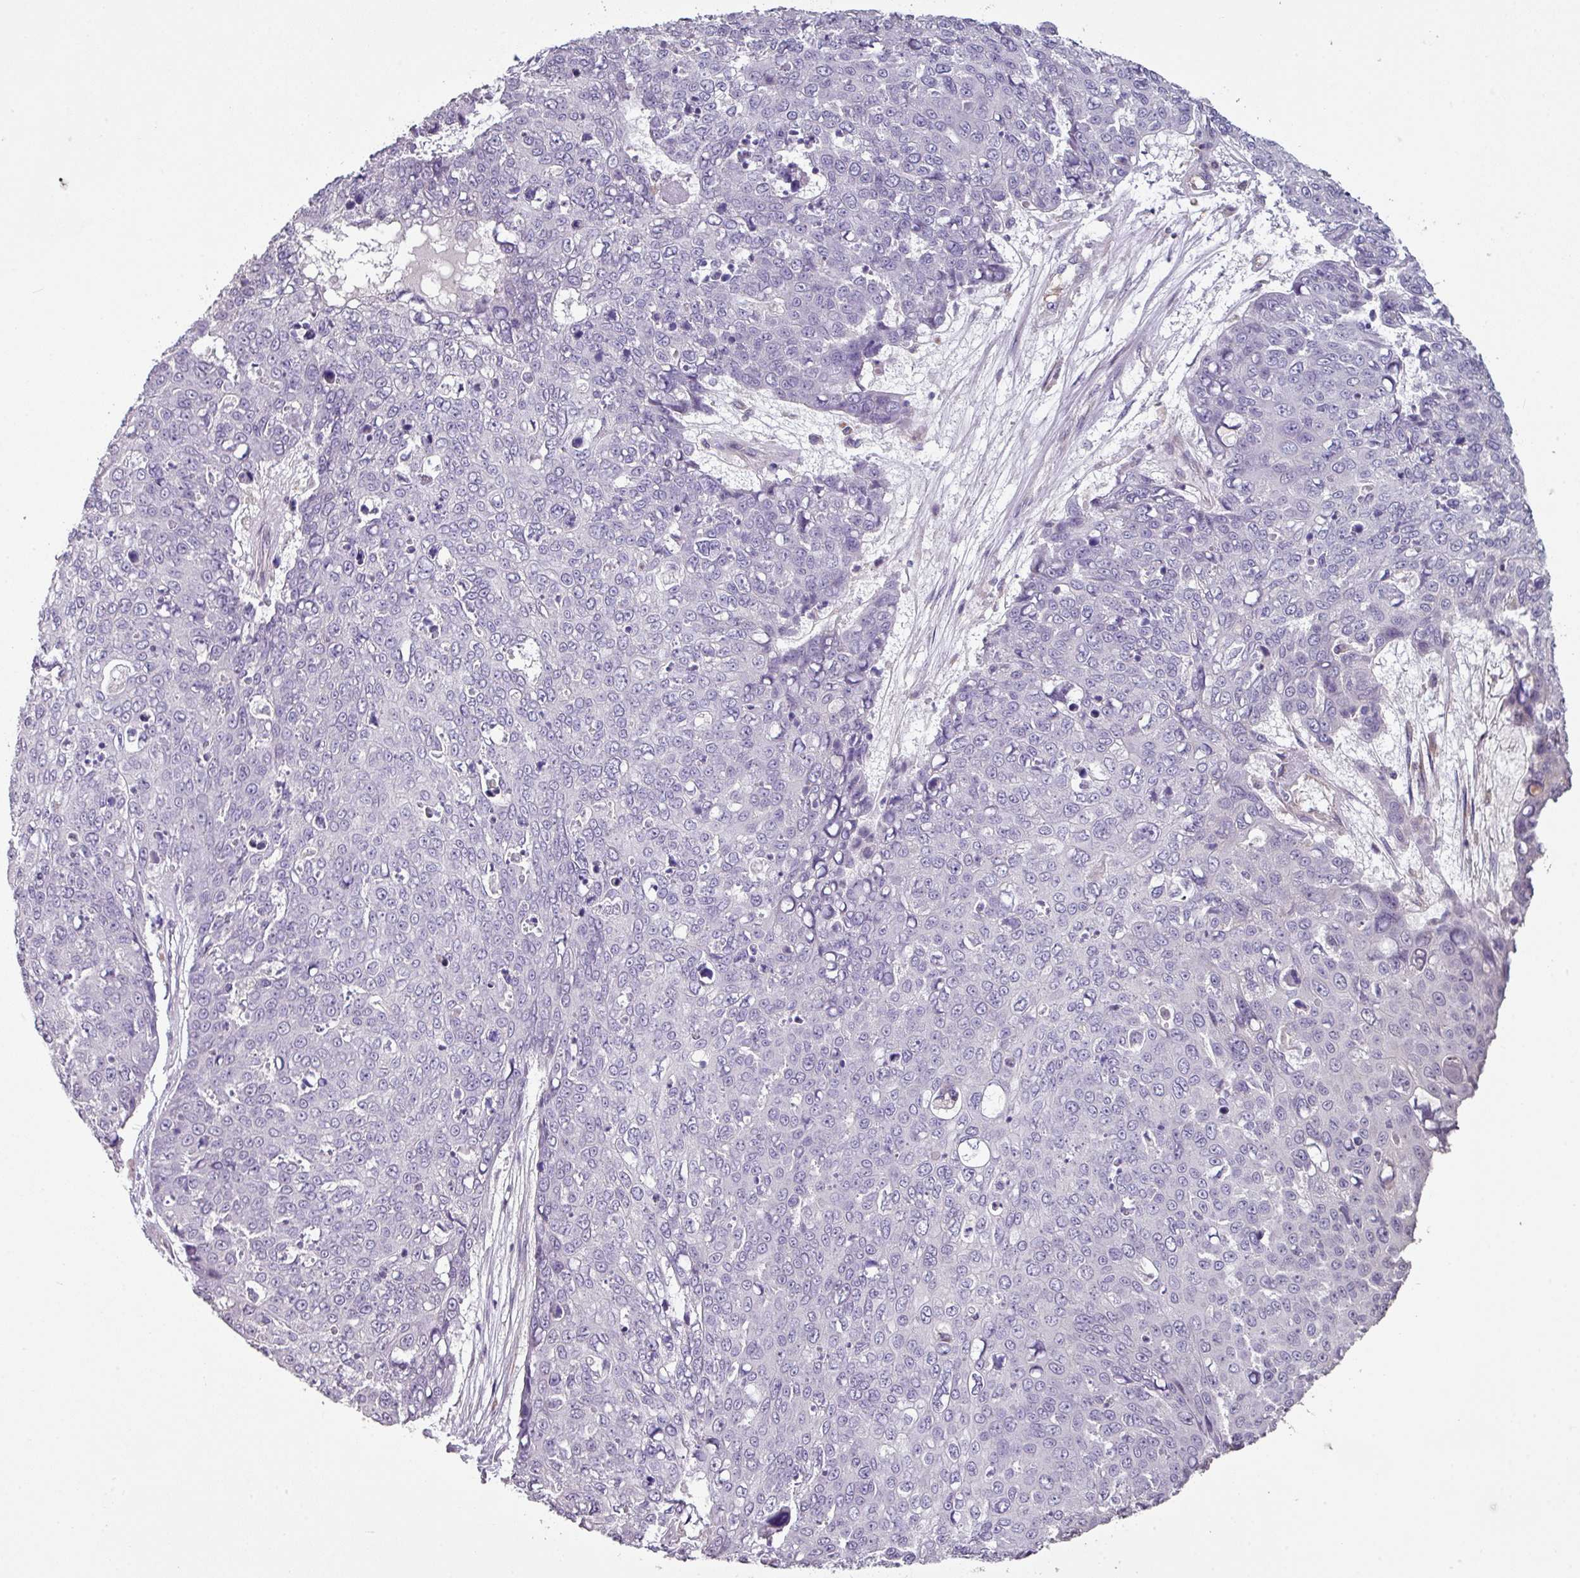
{"staining": {"intensity": "negative", "quantity": "none", "location": "none"}, "tissue": "skin cancer", "cell_type": "Tumor cells", "image_type": "cancer", "snomed": [{"axis": "morphology", "description": "Squamous cell carcinoma, NOS"}, {"axis": "topography", "description": "Skin"}], "caption": "Immunohistochemistry micrograph of human skin cancer stained for a protein (brown), which demonstrates no positivity in tumor cells.", "gene": "NHSL2", "patient": {"sex": "male", "age": 71}}